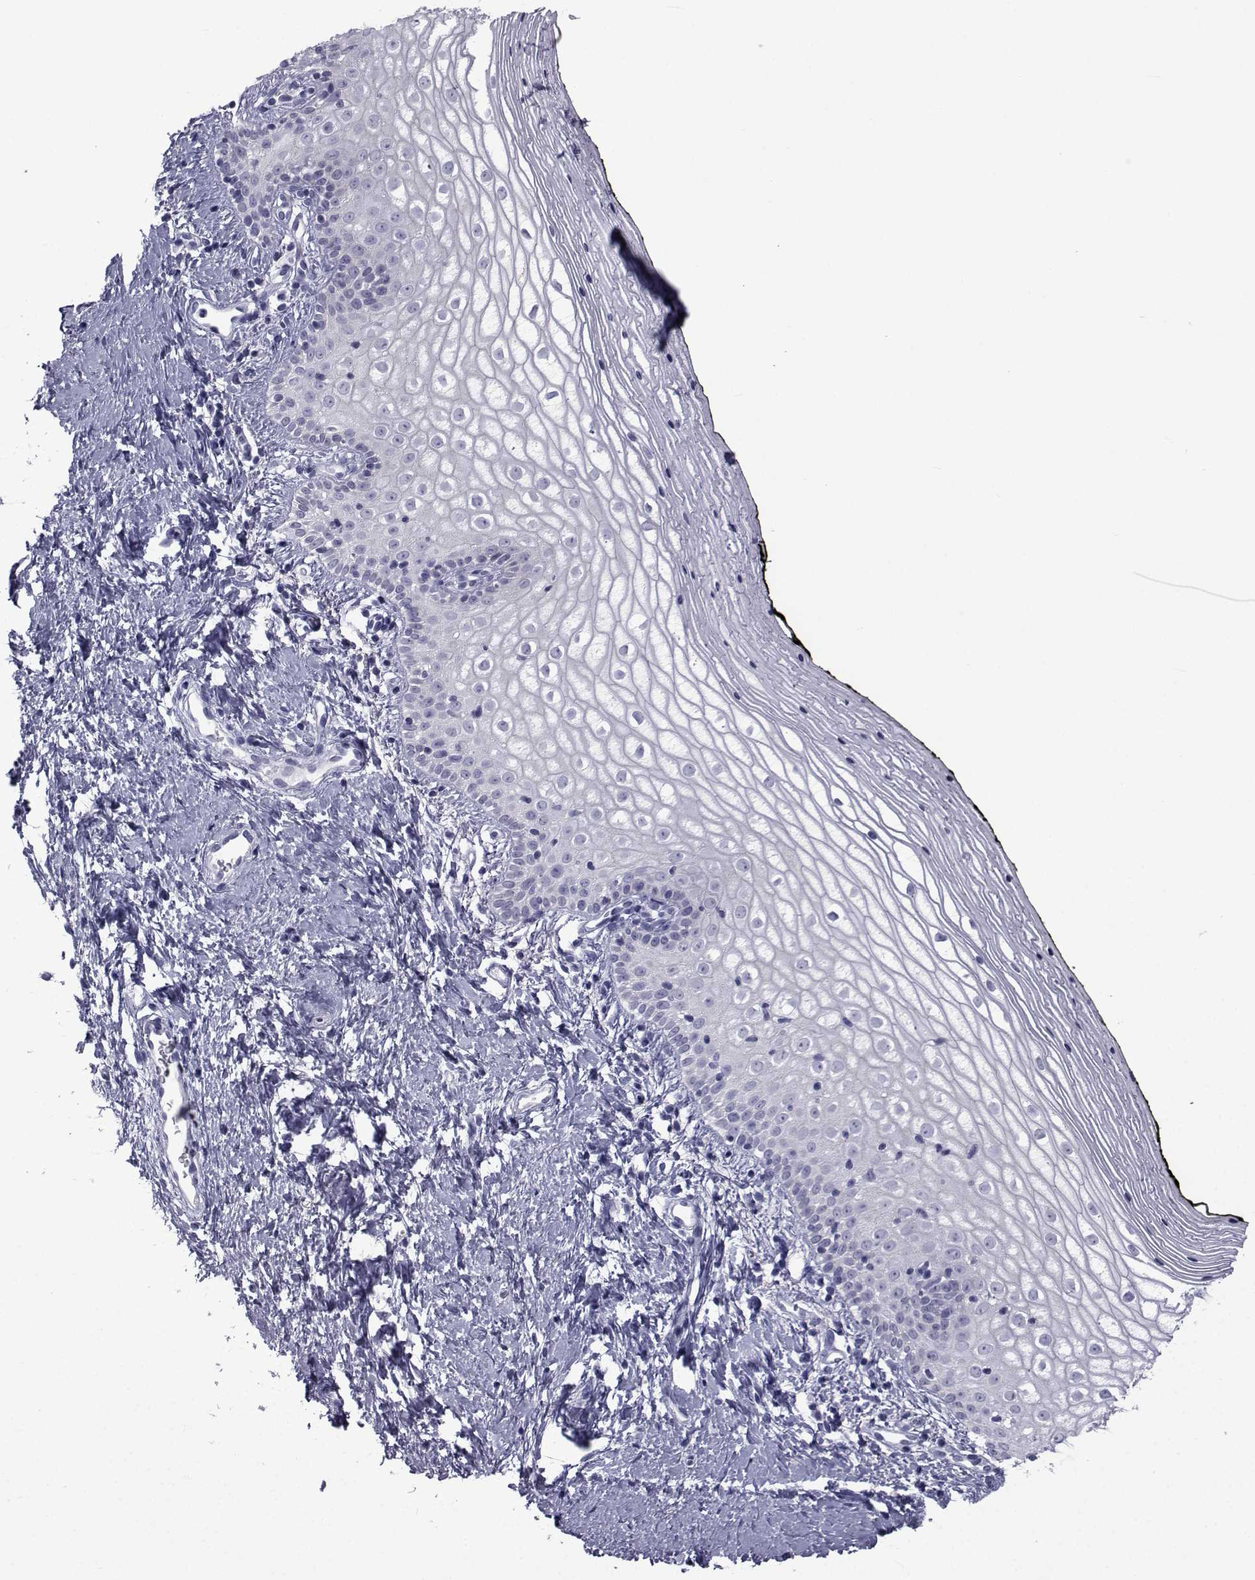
{"staining": {"intensity": "negative", "quantity": "none", "location": "none"}, "tissue": "vagina", "cell_type": "Squamous epithelial cells", "image_type": "normal", "snomed": [{"axis": "morphology", "description": "Normal tissue, NOS"}, {"axis": "topography", "description": "Vagina"}], "caption": "An immunohistochemistry (IHC) photomicrograph of normal vagina is shown. There is no staining in squamous epithelial cells of vagina. (DAB (3,3'-diaminobenzidine) IHC visualized using brightfield microscopy, high magnification).", "gene": "PDE6G", "patient": {"sex": "female", "age": 47}}